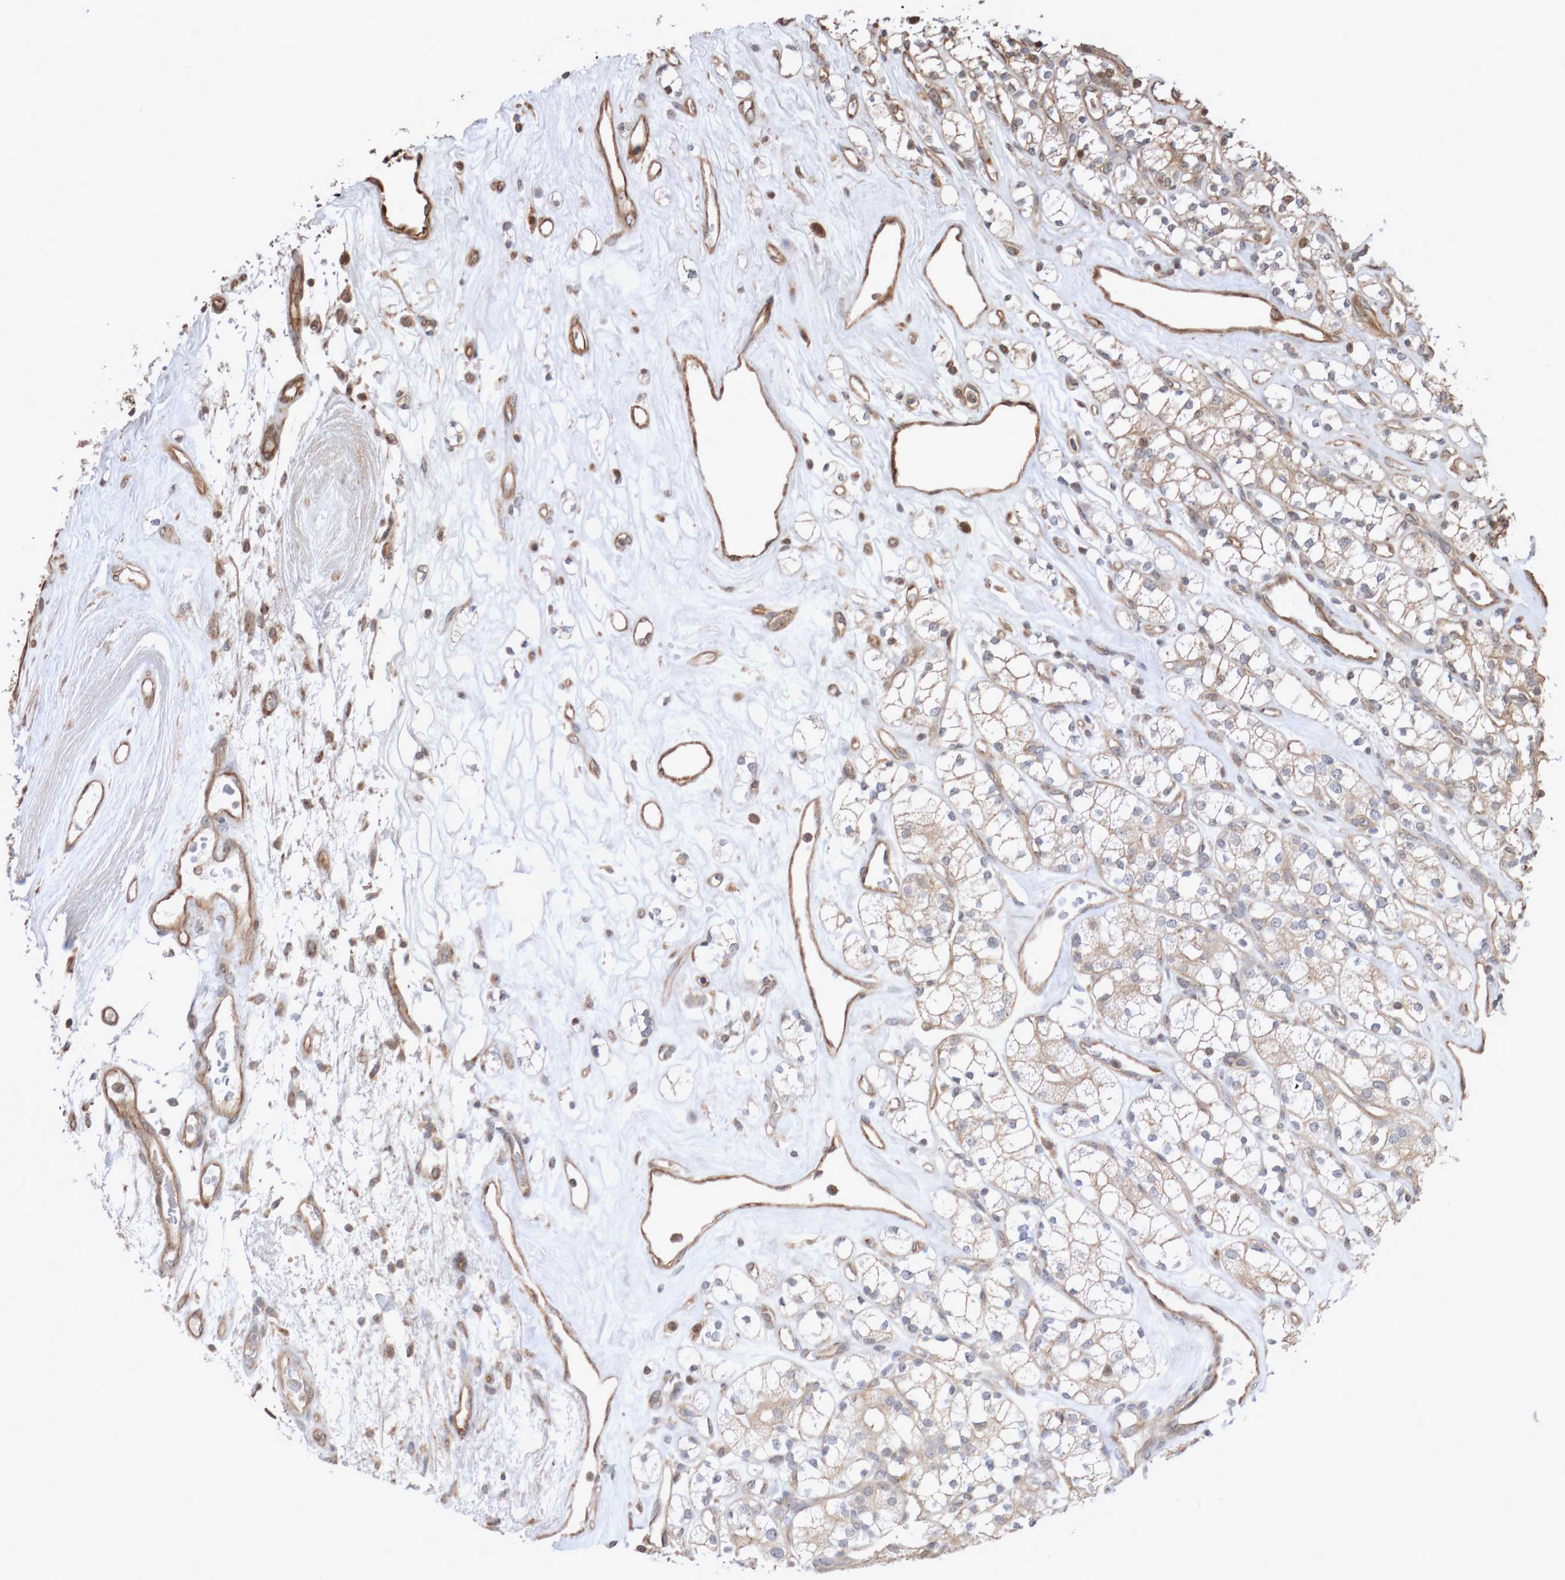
{"staining": {"intensity": "weak", "quantity": "<25%", "location": "cytoplasmic/membranous"}, "tissue": "renal cancer", "cell_type": "Tumor cells", "image_type": "cancer", "snomed": [{"axis": "morphology", "description": "Adenocarcinoma, NOS"}, {"axis": "topography", "description": "Kidney"}], "caption": "The micrograph displays no staining of tumor cells in adenocarcinoma (renal).", "gene": "DPH7", "patient": {"sex": "male", "age": 77}}